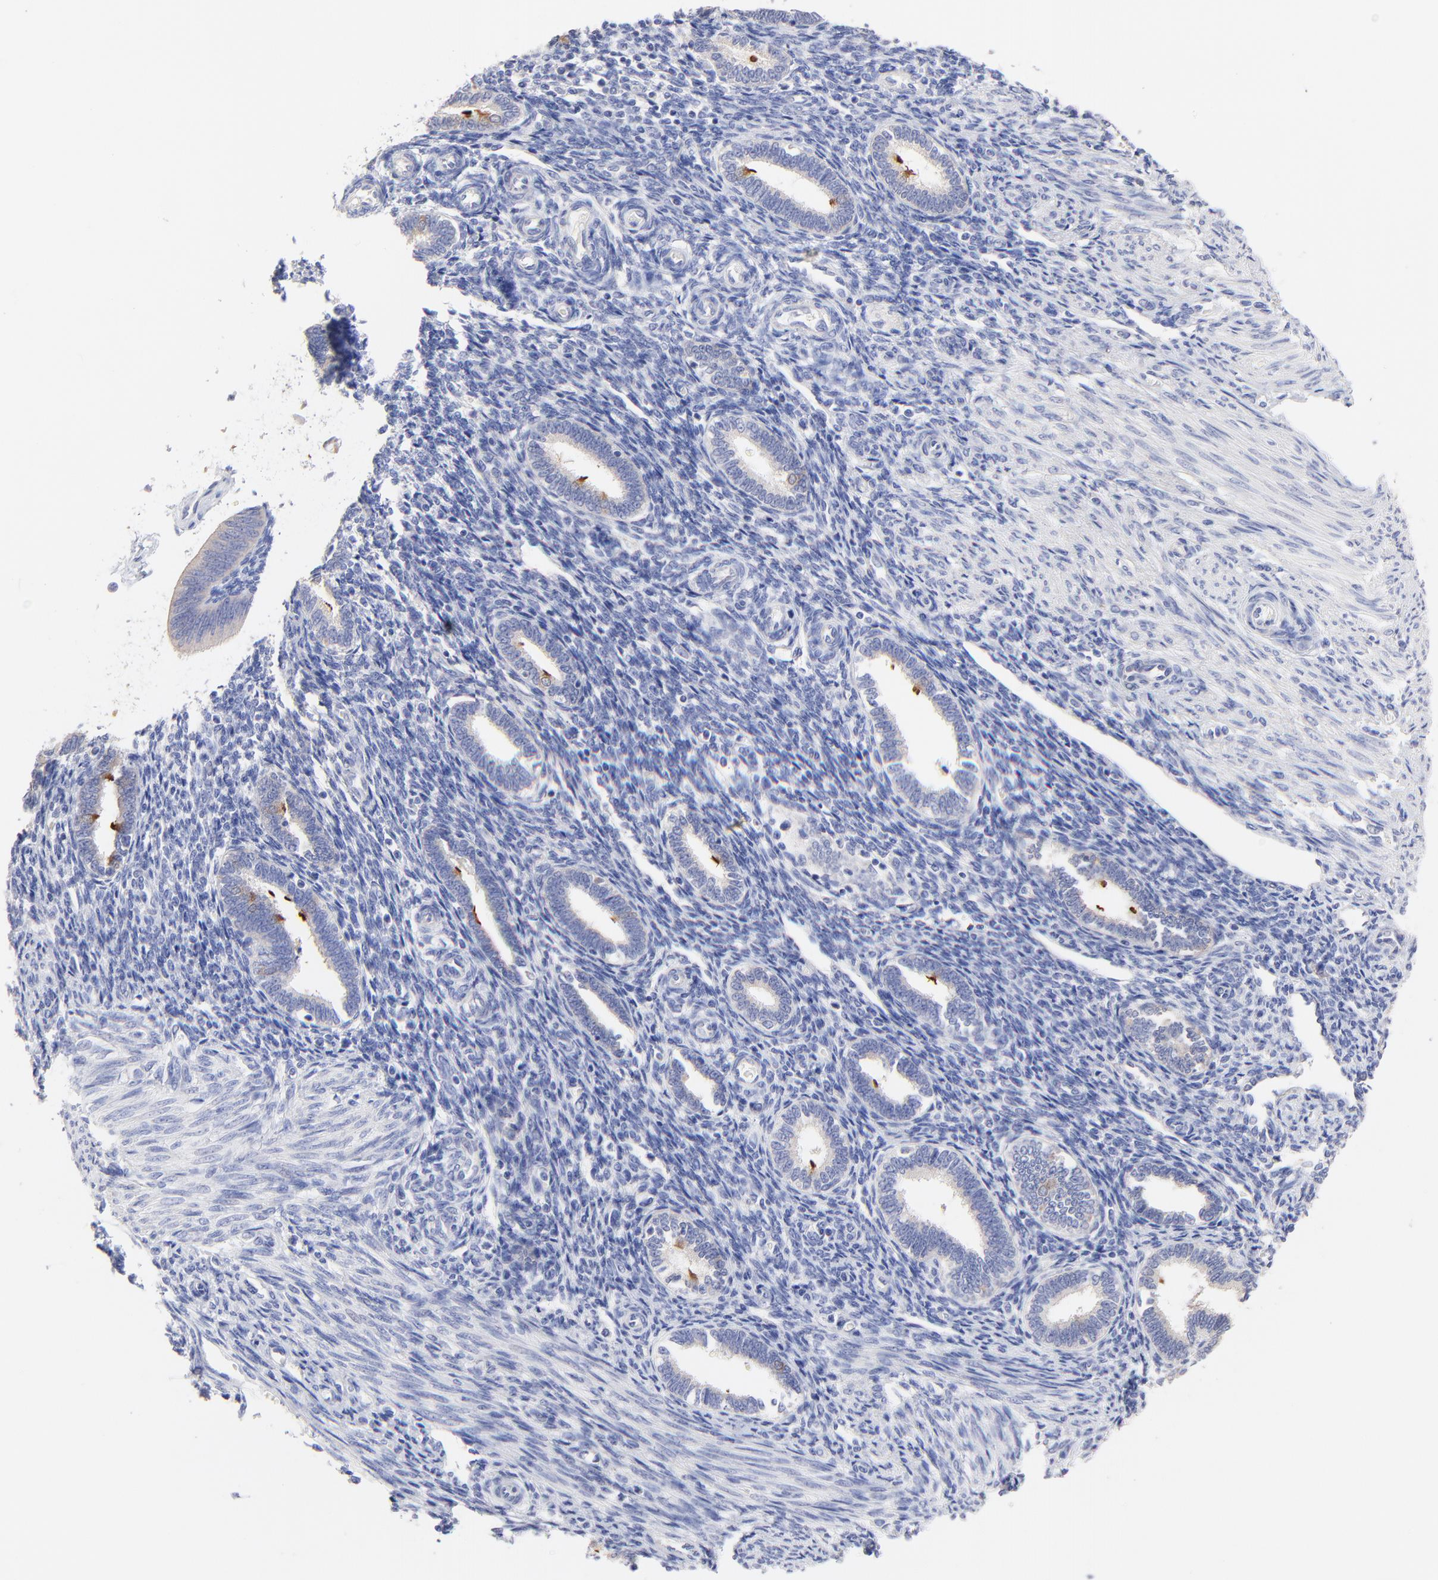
{"staining": {"intensity": "negative", "quantity": "none", "location": "none"}, "tissue": "endometrium", "cell_type": "Cells in endometrial stroma", "image_type": "normal", "snomed": [{"axis": "morphology", "description": "Normal tissue, NOS"}, {"axis": "topography", "description": "Endometrium"}], "caption": "Immunohistochemistry (IHC) histopathology image of unremarkable endometrium stained for a protein (brown), which shows no expression in cells in endometrial stroma. (DAB IHC visualized using brightfield microscopy, high magnification).", "gene": "CFAP57", "patient": {"sex": "female", "age": 27}}